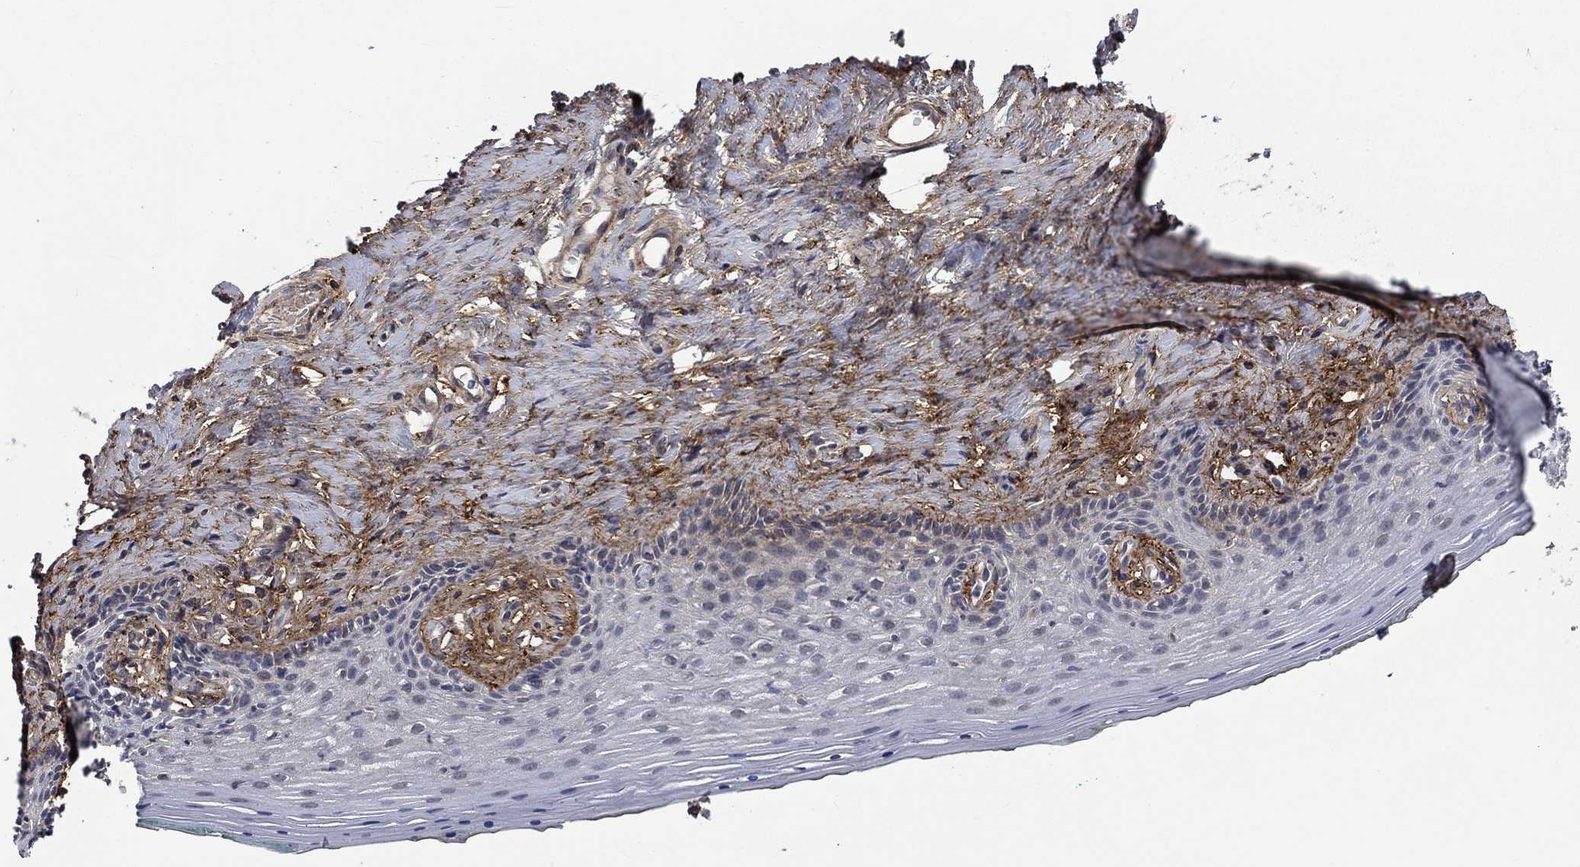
{"staining": {"intensity": "moderate", "quantity": "<25%", "location": "cytoplasmic/membranous"}, "tissue": "vagina", "cell_type": "Squamous epithelial cells", "image_type": "normal", "snomed": [{"axis": "morphology", "description": "Normal tissue, NOS"}, {"axis": "topography", "description": "Vagina"}], "caption": "This micrograph reveals immunohistochemistry staining of normal vagina, with low moderate cytoplasmic/membranous staining in about <25% of squamous epithelial cells.", "gene": "VCAN", "patient": {"sex": "female", "age": 45}}